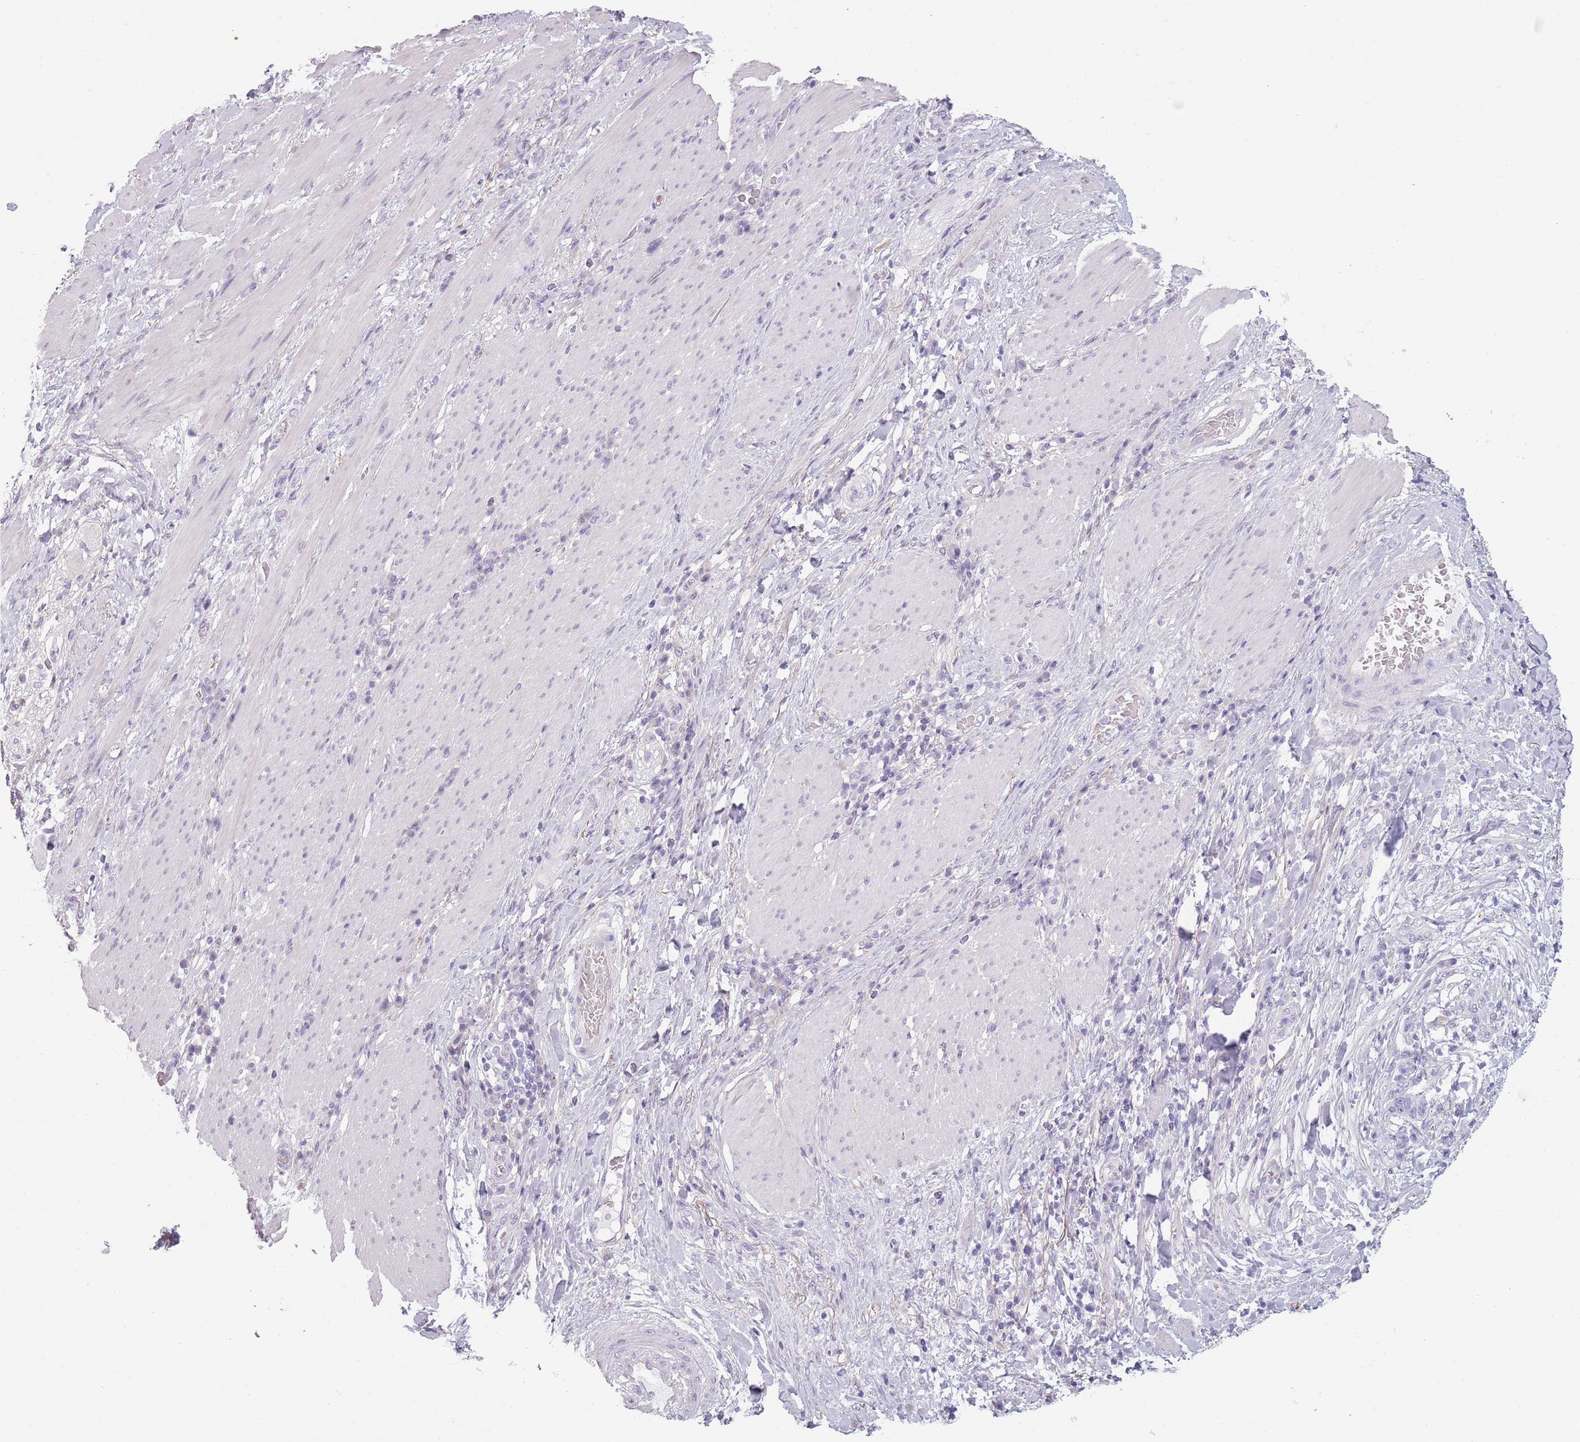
{"staining": {"intensity": "negative", "quantity": "none", "location": "none"}, "tissue": "stomach cancer", "cell_type": "Tumor cells", "image_type": "cancer", "snomed": [{"axis": "morphology", "description": "Normal tissue, NOS"}, {"axis": "morphology", "description": "Adenocarcinoma, NOS"}, {"axis": "topography", "description": "Stomach"}], "caption": "Immunohistochemistry micrograph of stomach cancer (adenocarcinoma) stained for a protein (brown), which reveals no positivity in tumor cells.", "gene": "MEGF8", "patient": {"sex": "female", "age": 64}}